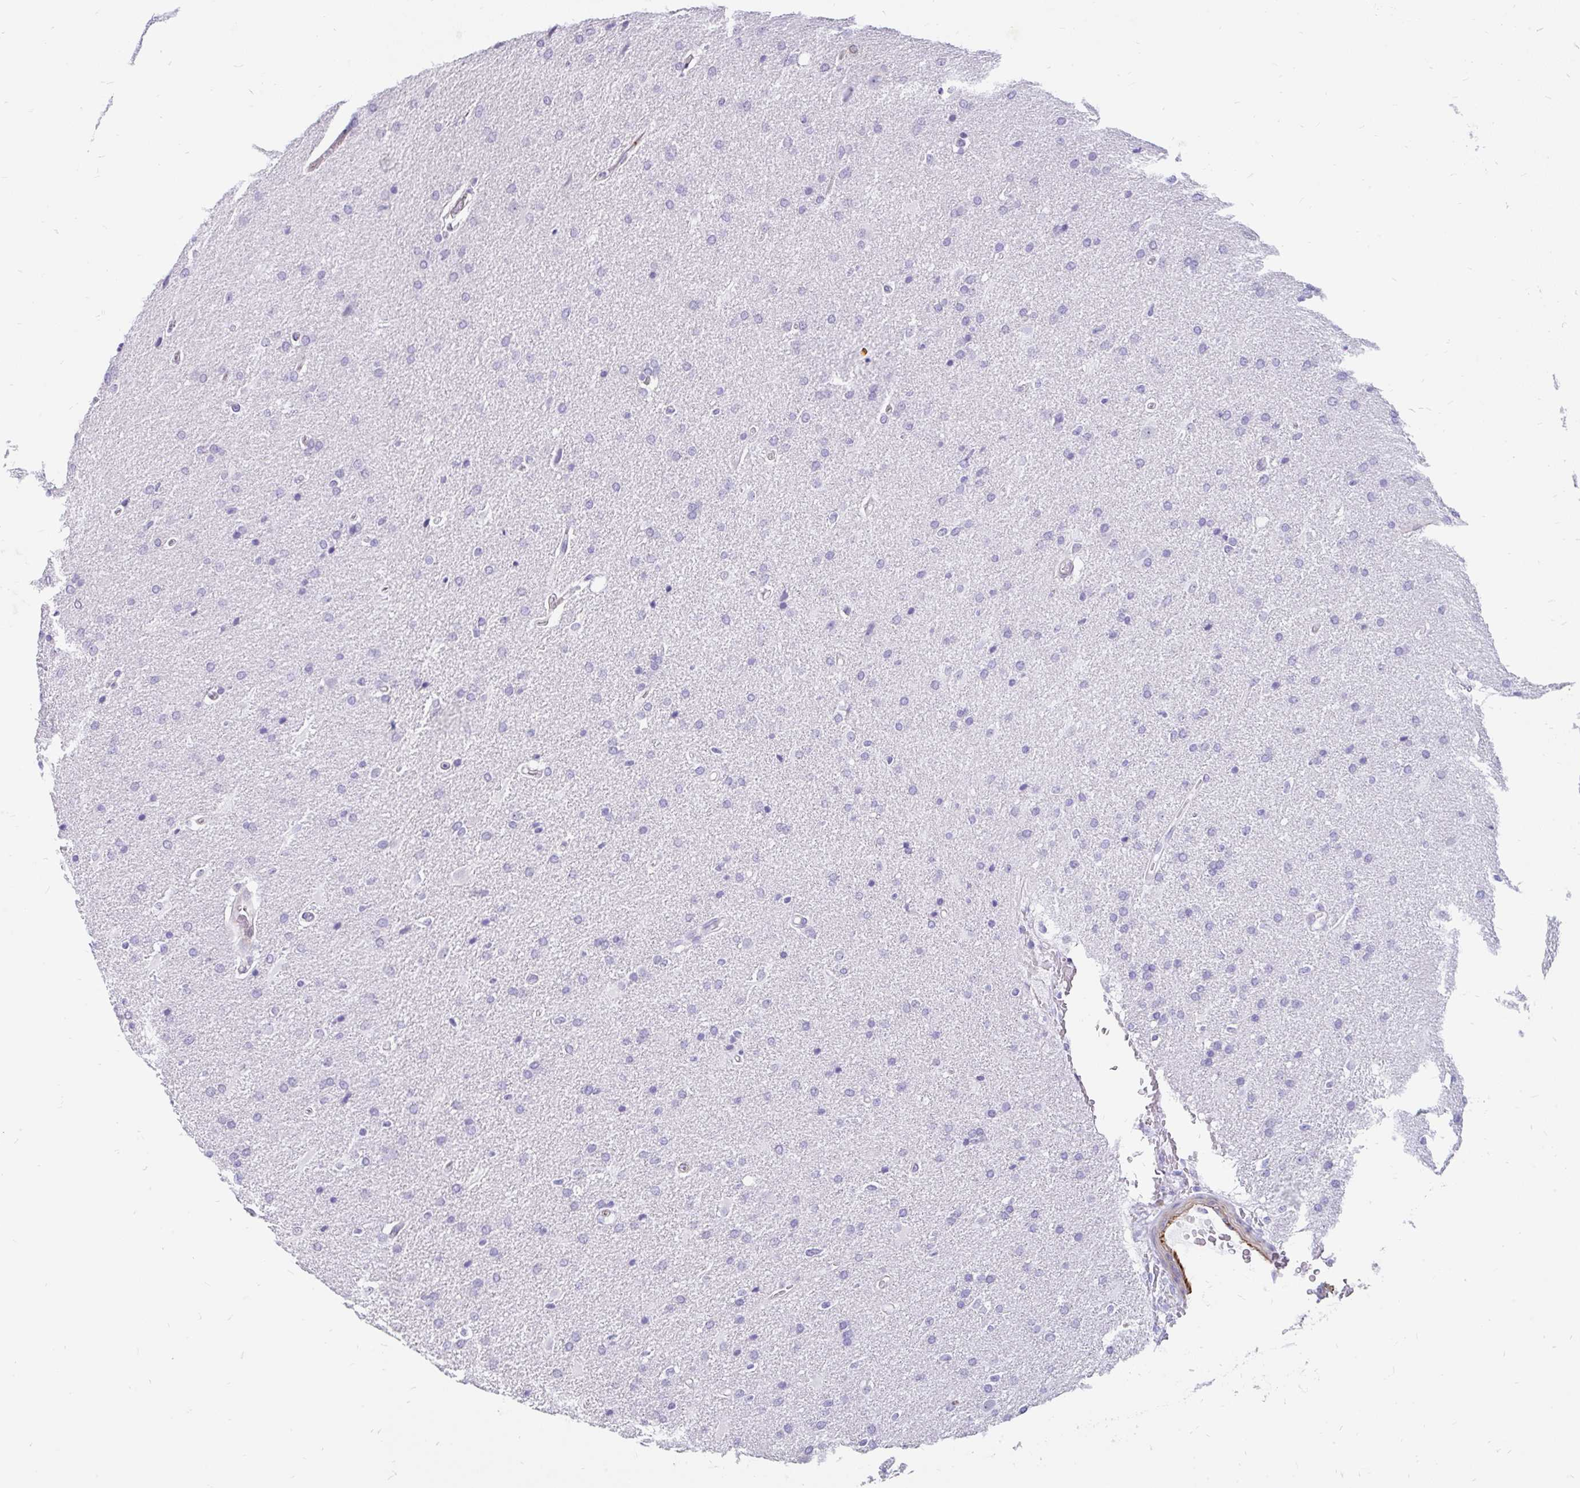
{"staining": {"intensity": "negative", "quantity": "none", "location": "none"}, "tissue": "glioma", "cell_type": "Tumor cells", "image_type": "cancer", "snomed": [{"axis": "morphology", "description": "Glioma, malignant, High grade"}, {"axis": "topography", "description": "Brain"}], "caption": "DAB immunohistochemical staining of human glioma shows no significant staining in tumor cells. (Stains: DAB (3,3'-diaminobenzidine) IHC with hematoxylin counter stain, Microscopy: brightfield microscopy at high magnification).", "gene": "EML5", "patient": {"sex": "male", "age": 56}}